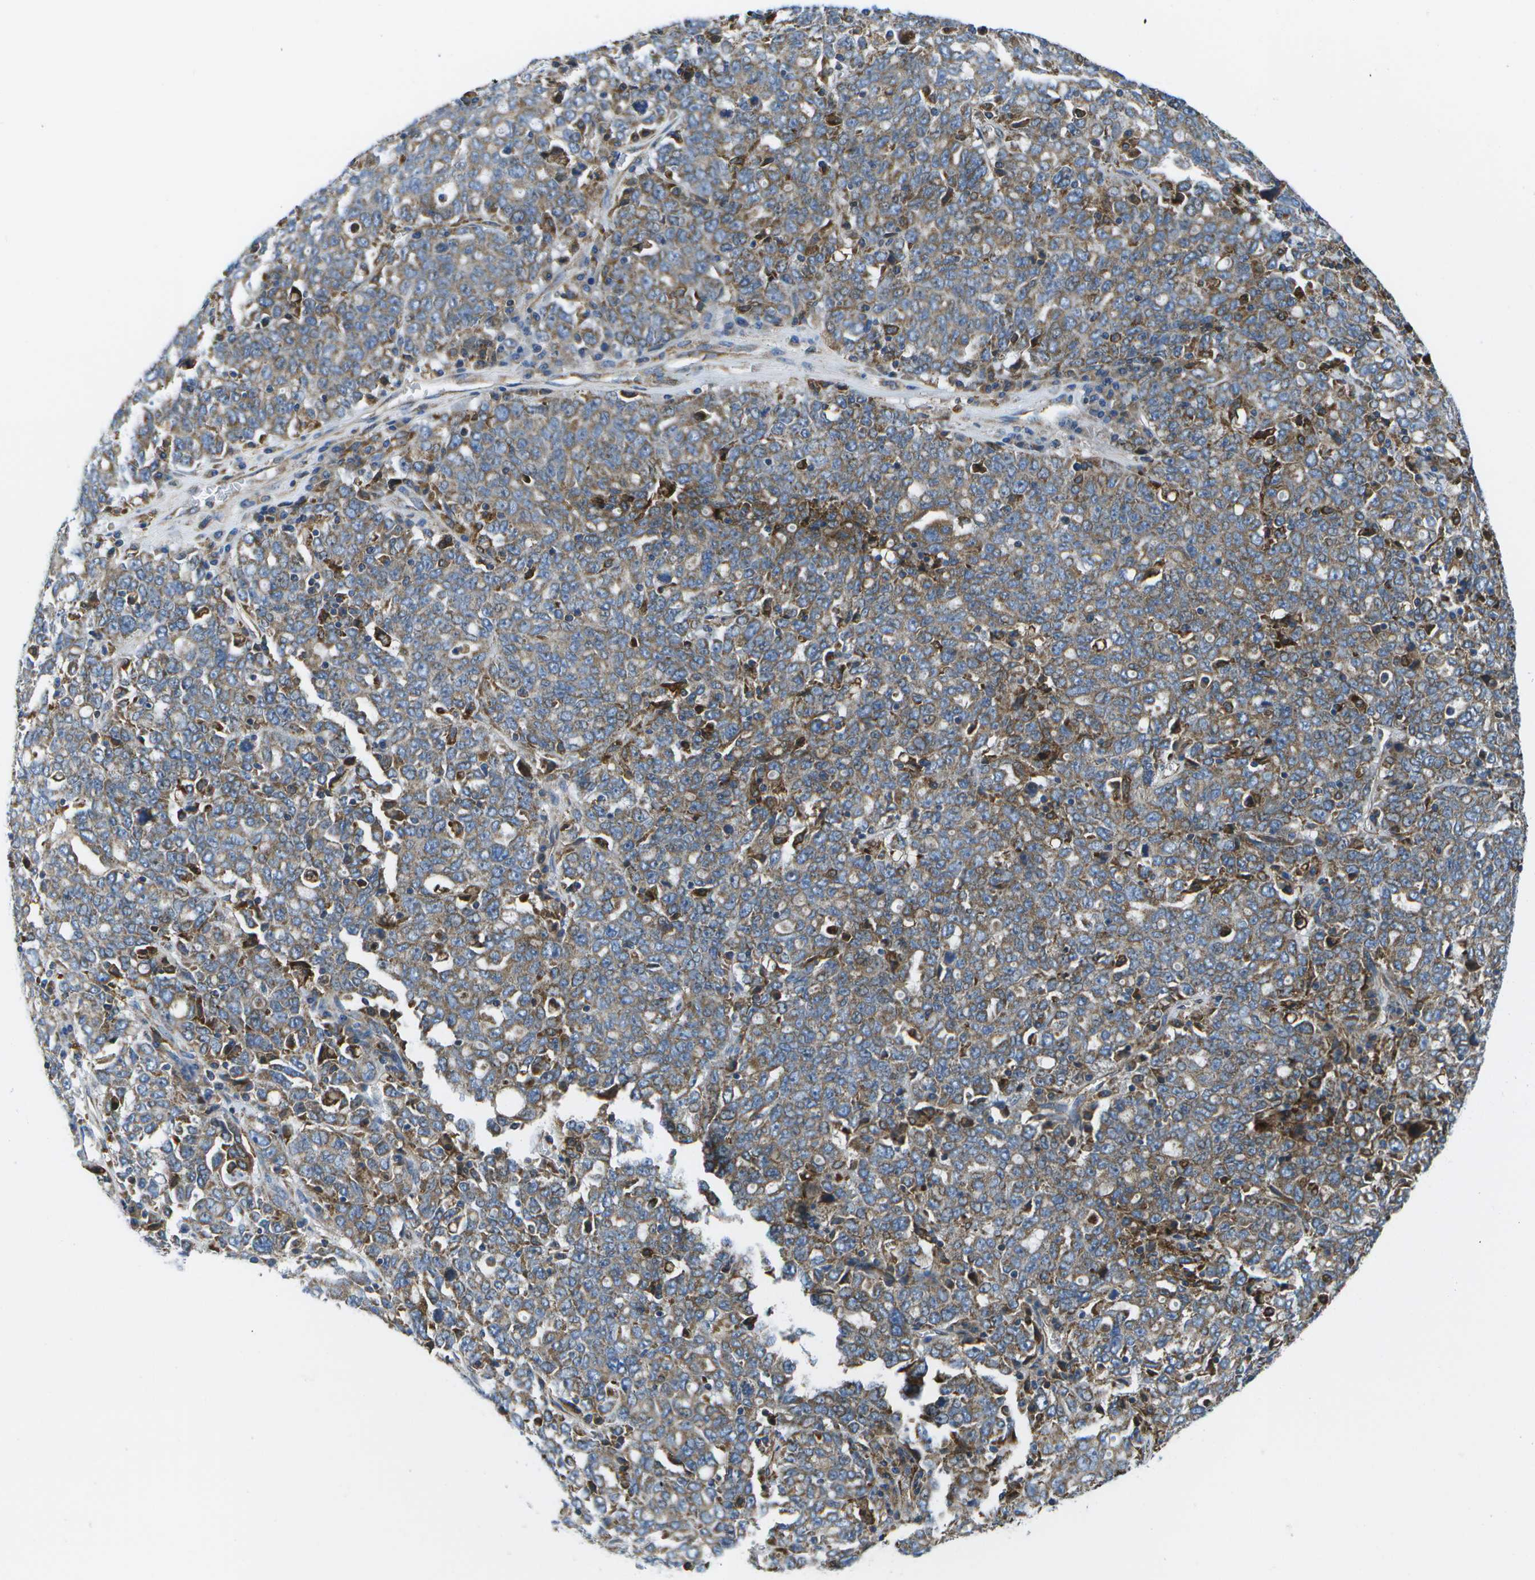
{"staining": {"intensity": "moderate", "quantity": ">75%", "location": "cytoplasmic/membranous"}, "tissue": "ovarian cancer", "cell_type": "Tumor cells", "image_type": "cancer", "snomed": [{"axis": "morphology", "description": "Carcinoma, endometroid"}, {"axis": "topography", "description": "Ovary"}], "caption": "DAB (3,3'-diaminobenzidine) immunohistochemical staining of human ovarian cancer reveals moderate cytoplasmic/membranous protein staining in about >75% of tumor cells.", "gene": "GDF5", "patient": {"sex": "female", "age": 62}}